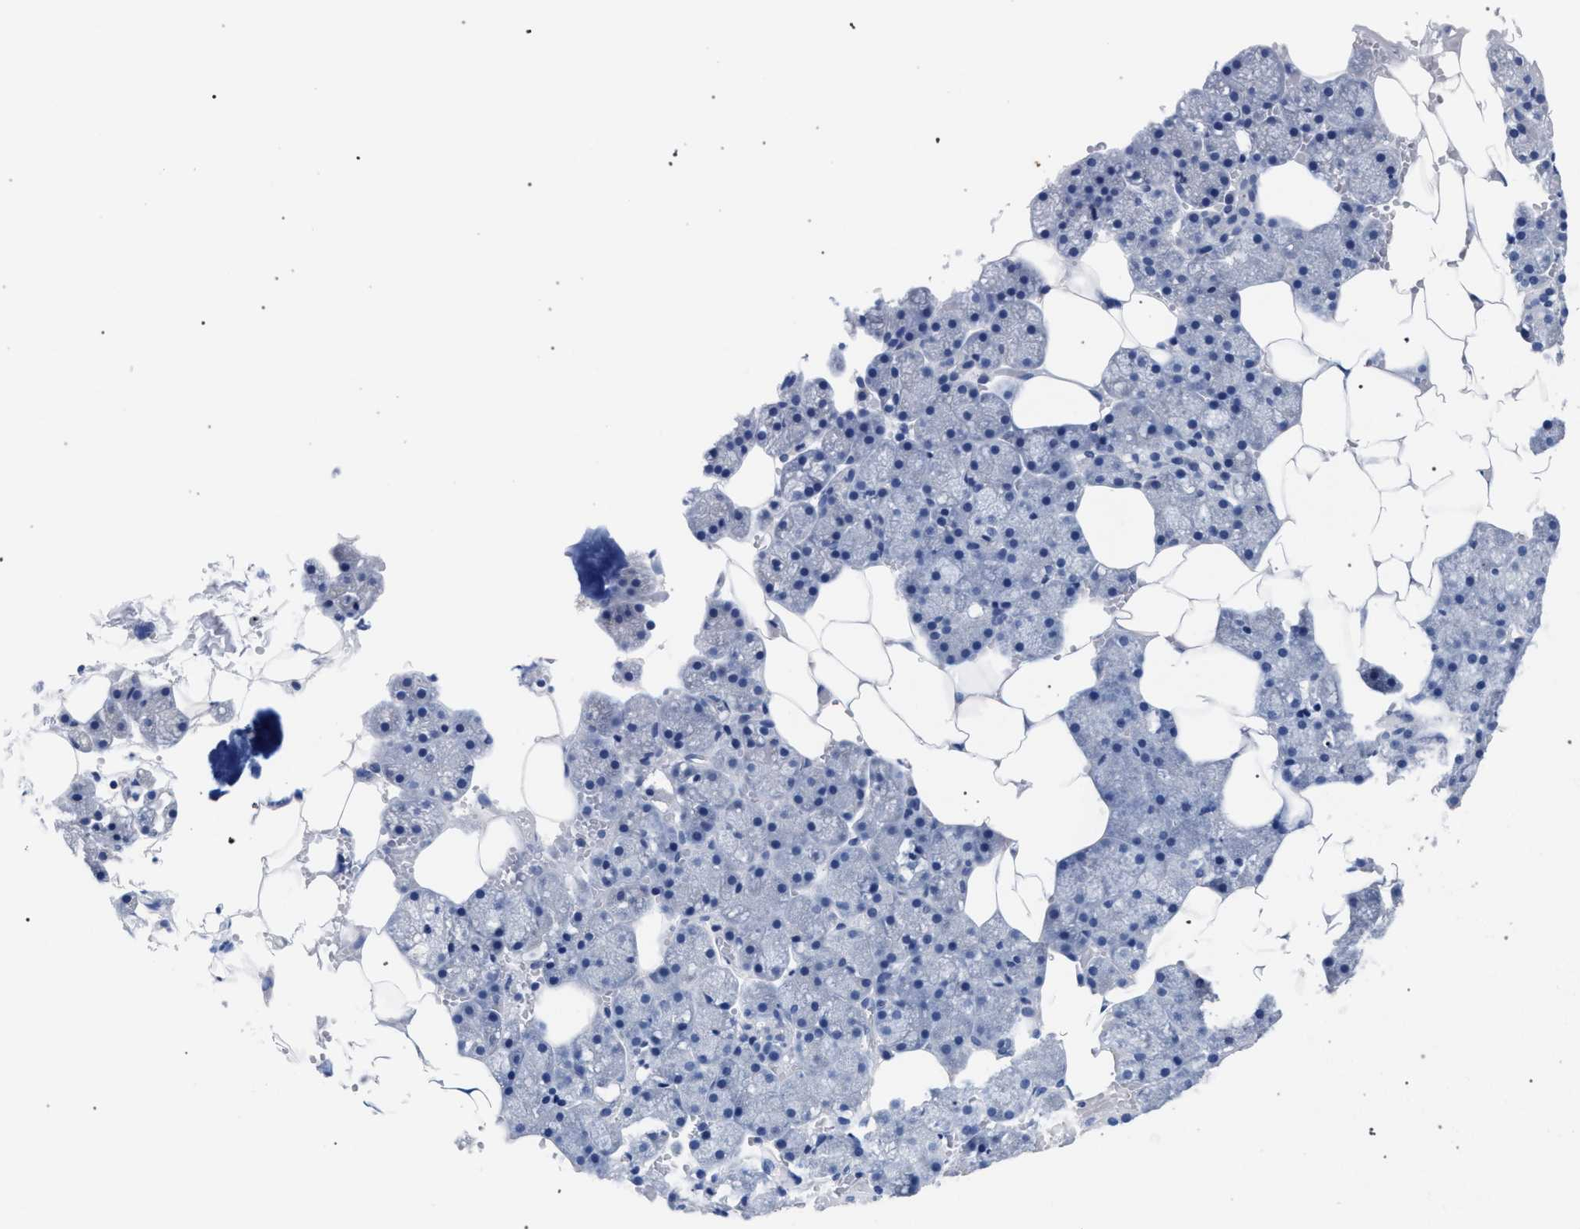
{"staining": {"intensity": "negative", "quantity": "none", "location": "none"}, "tissue": "salivary gland", "cell_type": "Glandular cells", "image_type": "normal", "snomed": [{"axis": "morphology", "description": "Normal tissue, NOS"}, {"axis": "topography", "description": "Salivary gland"}], "caption": "Benign salivary gland was stained to show a protein in brown. There is no significant expression in glandular cells. Brightfield microscopy of immunohistochemistry (IHC) stained with DAB (brown) and hematoxylin (blue), captured at high magnification.", "gene": "AKAP4", "patient": {"sex": "male", "age": 62}}